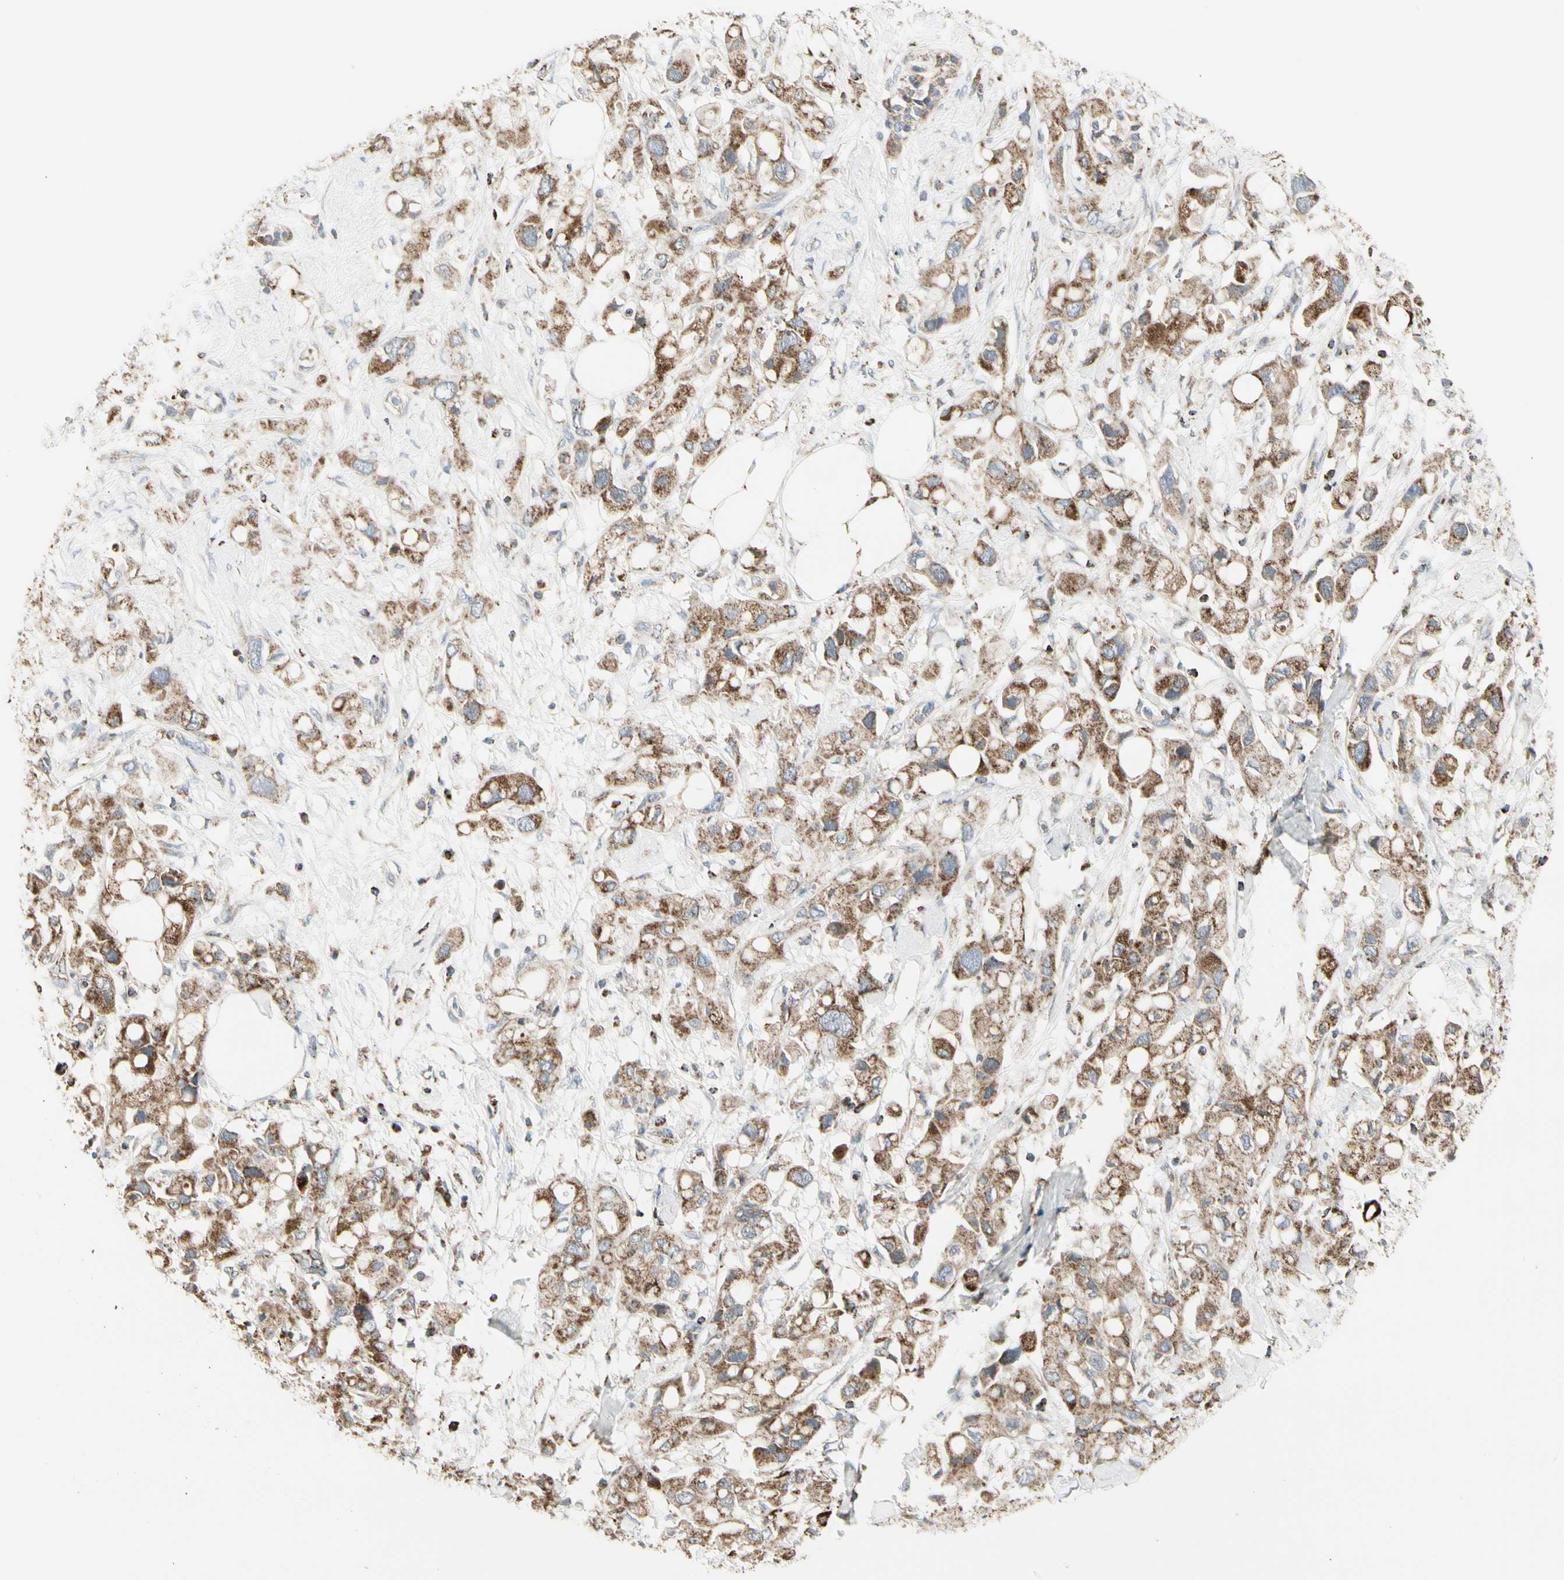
{"staining": {"intensity": "moderate", "quantity": ">75%", "location": "cytoplasmic/membranous"}, "tissue": "pancreatic cancer", "cell_type": "Tumor cells", "image_type": "cancer", "snomed": [{"axis": "morphology", "description": "Adenocarcinoma, NOS"}, {"axis": "topography", "description": "Pancreas"}], "caption": "Immunohistochemistry (IHC) histopathology image of pancreatic adenocarcinoma stained for a protein (brown), which shows medium levels of moderate cytoplasmic/membranous positivity in about >75% of tumor cells.", "gene": "TMEM176A", "patient": {"sex": "female", "age": 56}}